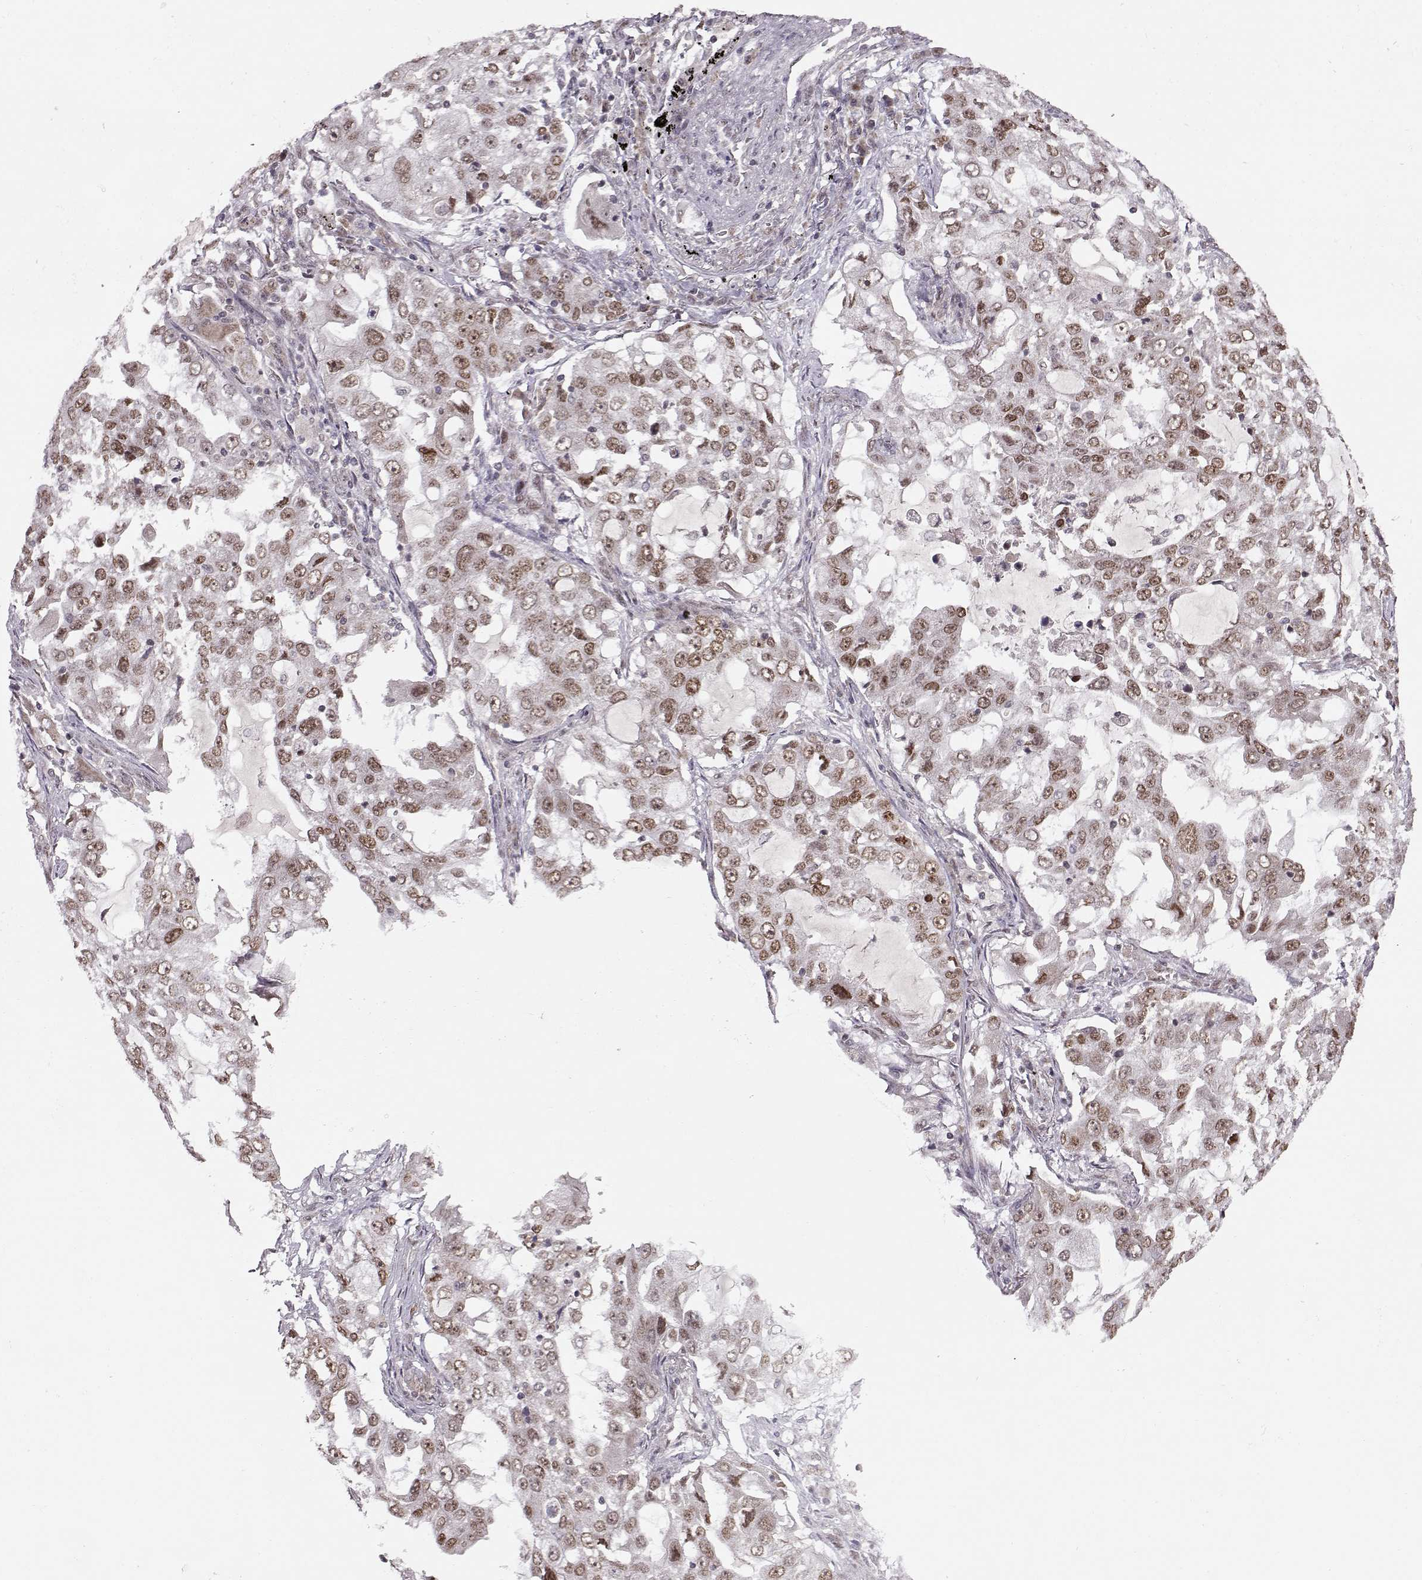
{"staining": {"intensity": "weak", "quantity": ">75%", "location": "nuclear"}, "tissue": "lung cancer", "cell_type": "Tumor cells", "image_type": "cancer", "snomed": [{"axis": "morphology", "description": "Adenocarcinoma, NOS"}, {"axis": "topography", "description": "Lung"}], "caption": "Immunohistochemical staining of adenocarcinoma (lung) exhibits low levels of weak nuclear protein staining in approximately >75% of tumor cells.", "gene": "RAI1", "patient": {"sex": "female", "age": 61}}